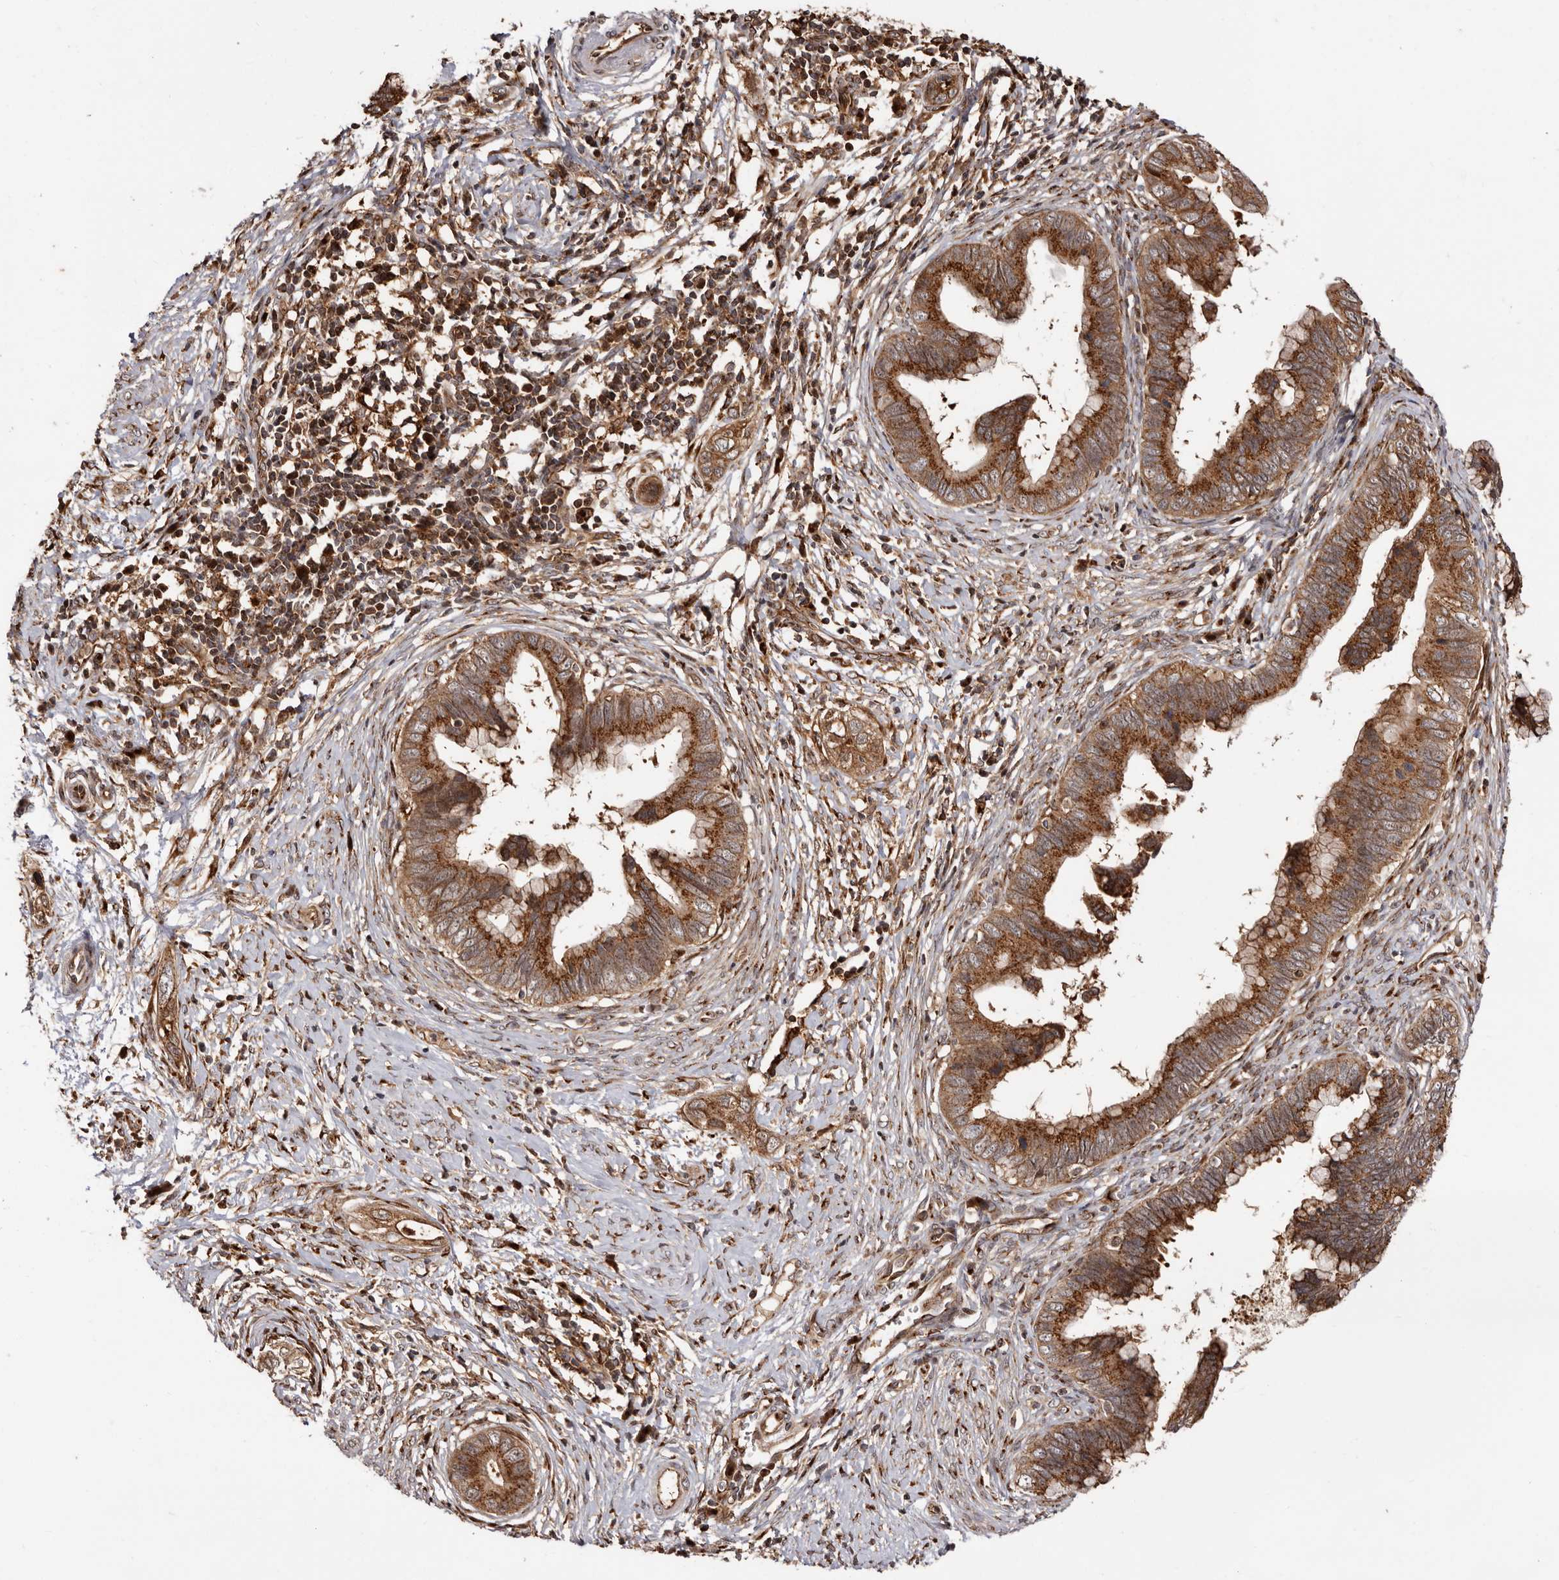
{"staining": {"intensity": "strong", "quantity": ">75%", "location": "cytoplasmic/membranous"}, "tissue": "cervical cancer", "cell_type": "Tumor cells", "image_type": "cancer", "snomed": [{"axis": "morphology", "description": "Adenocarcinoma, NOS"}, {"axis": "topography", "description": "Cervix"}], "caption": "An image of human cervical cancer (adenocarcinoma) stained for a protein reveals strong cytoplasmic/membranous brown staining in tumor cells. (DAB IHC, brown staining for protein, blue staining for nuclei).", "gene": "GPR27", "patient": {"sex": "female", "age": 44}}